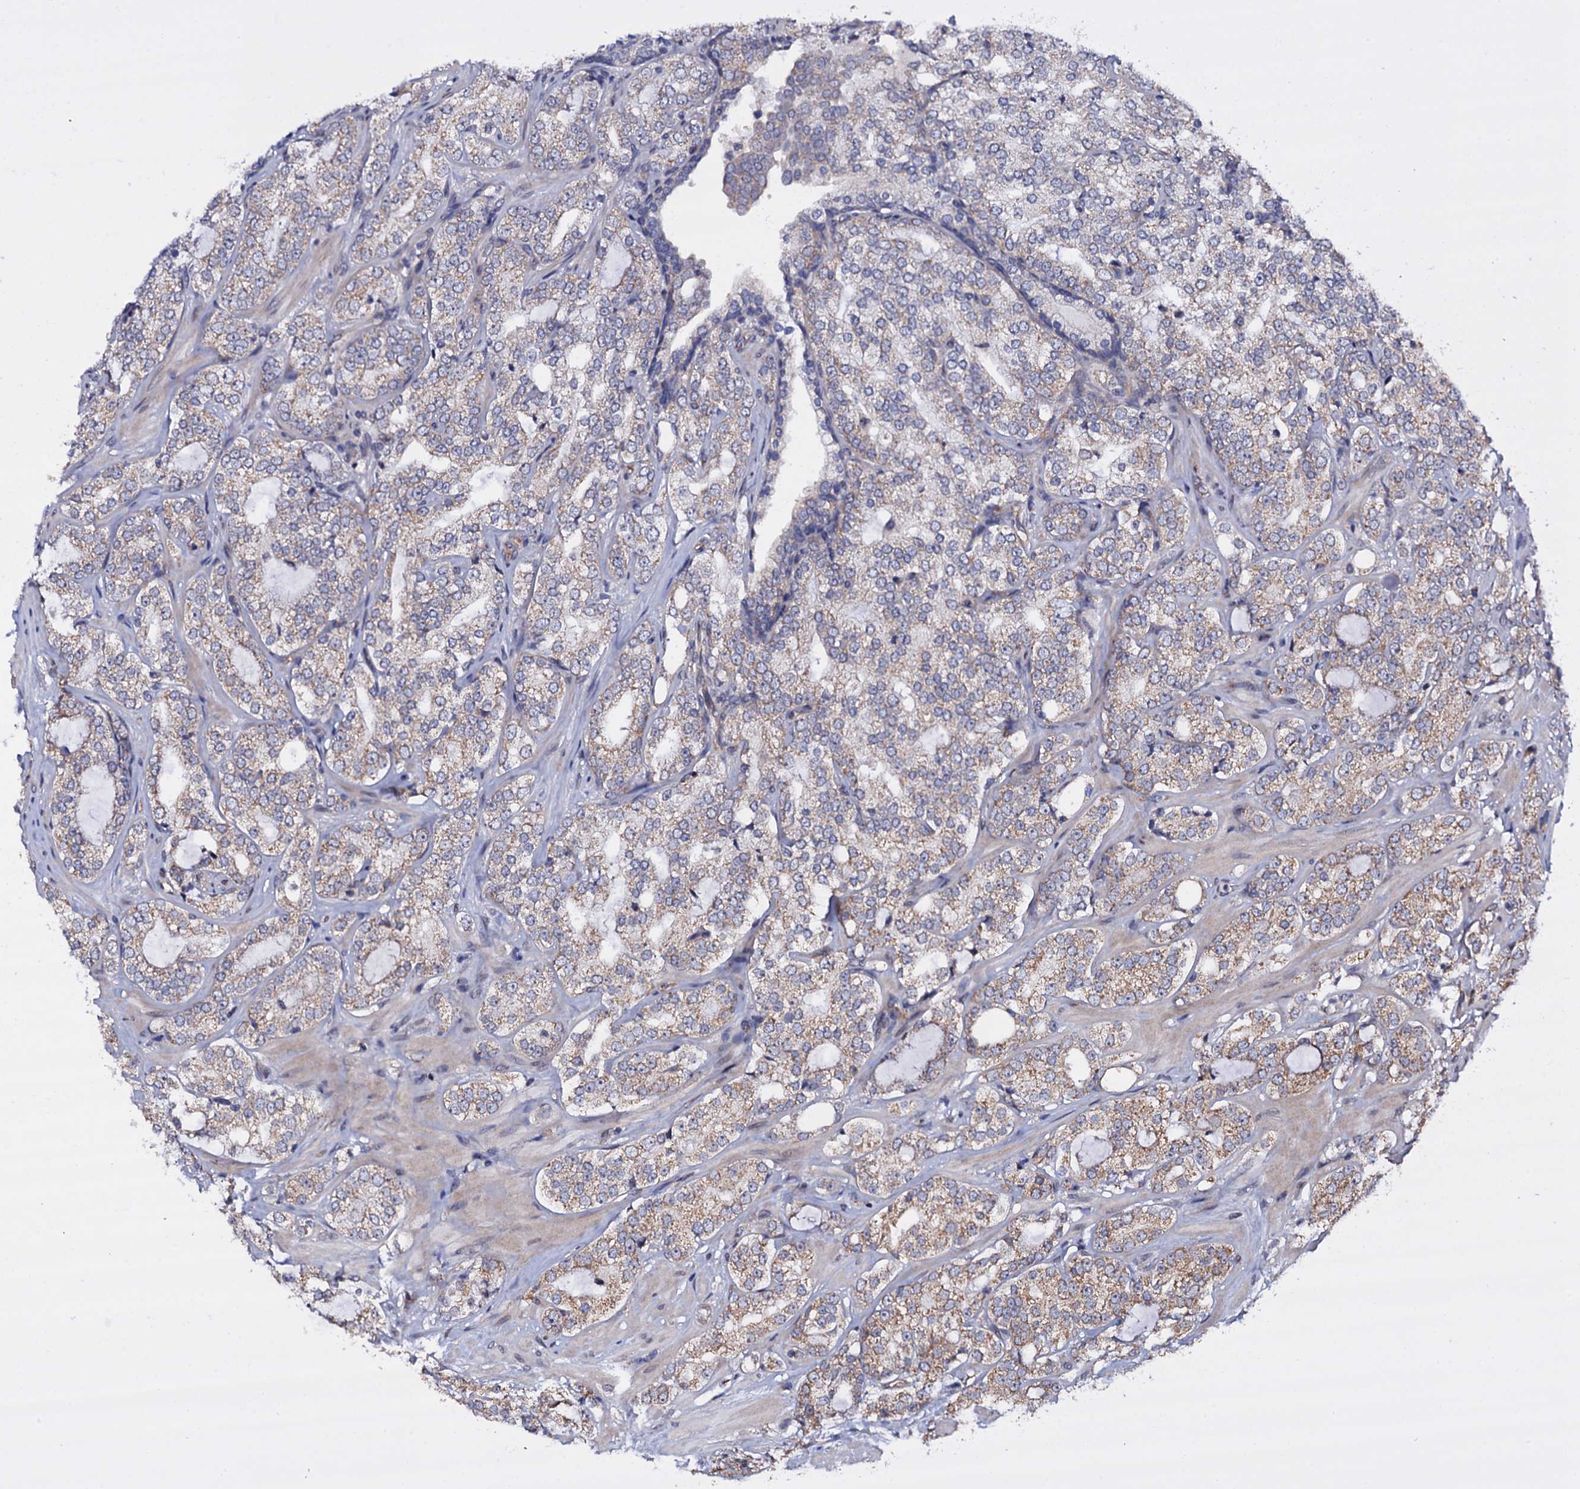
{"staining": {"intensity": "weak", "quantity": "25%-75%", "location": "cytoplasmic/membranous"}, "tissue": "prostate cancer", "cell_type": "Tumor cells", "image_type": "cancer", "snomed": [{"axis": "morphology", "description": "Adenocarcinoma, High grade"}, {"axis": "topography", "description": "Prostate"}], "caption": "Brown immunohistochemical staining in prostate high-grade adenocarcinoma shows weak cytoplasmic/membranous expression in approximately 25%-75% of tumor cells. (DAB = brown stain, brightfield microscopy at high magnification).", "gene": "GAREM1", "patient": {"sex": "male", "age": 64}}